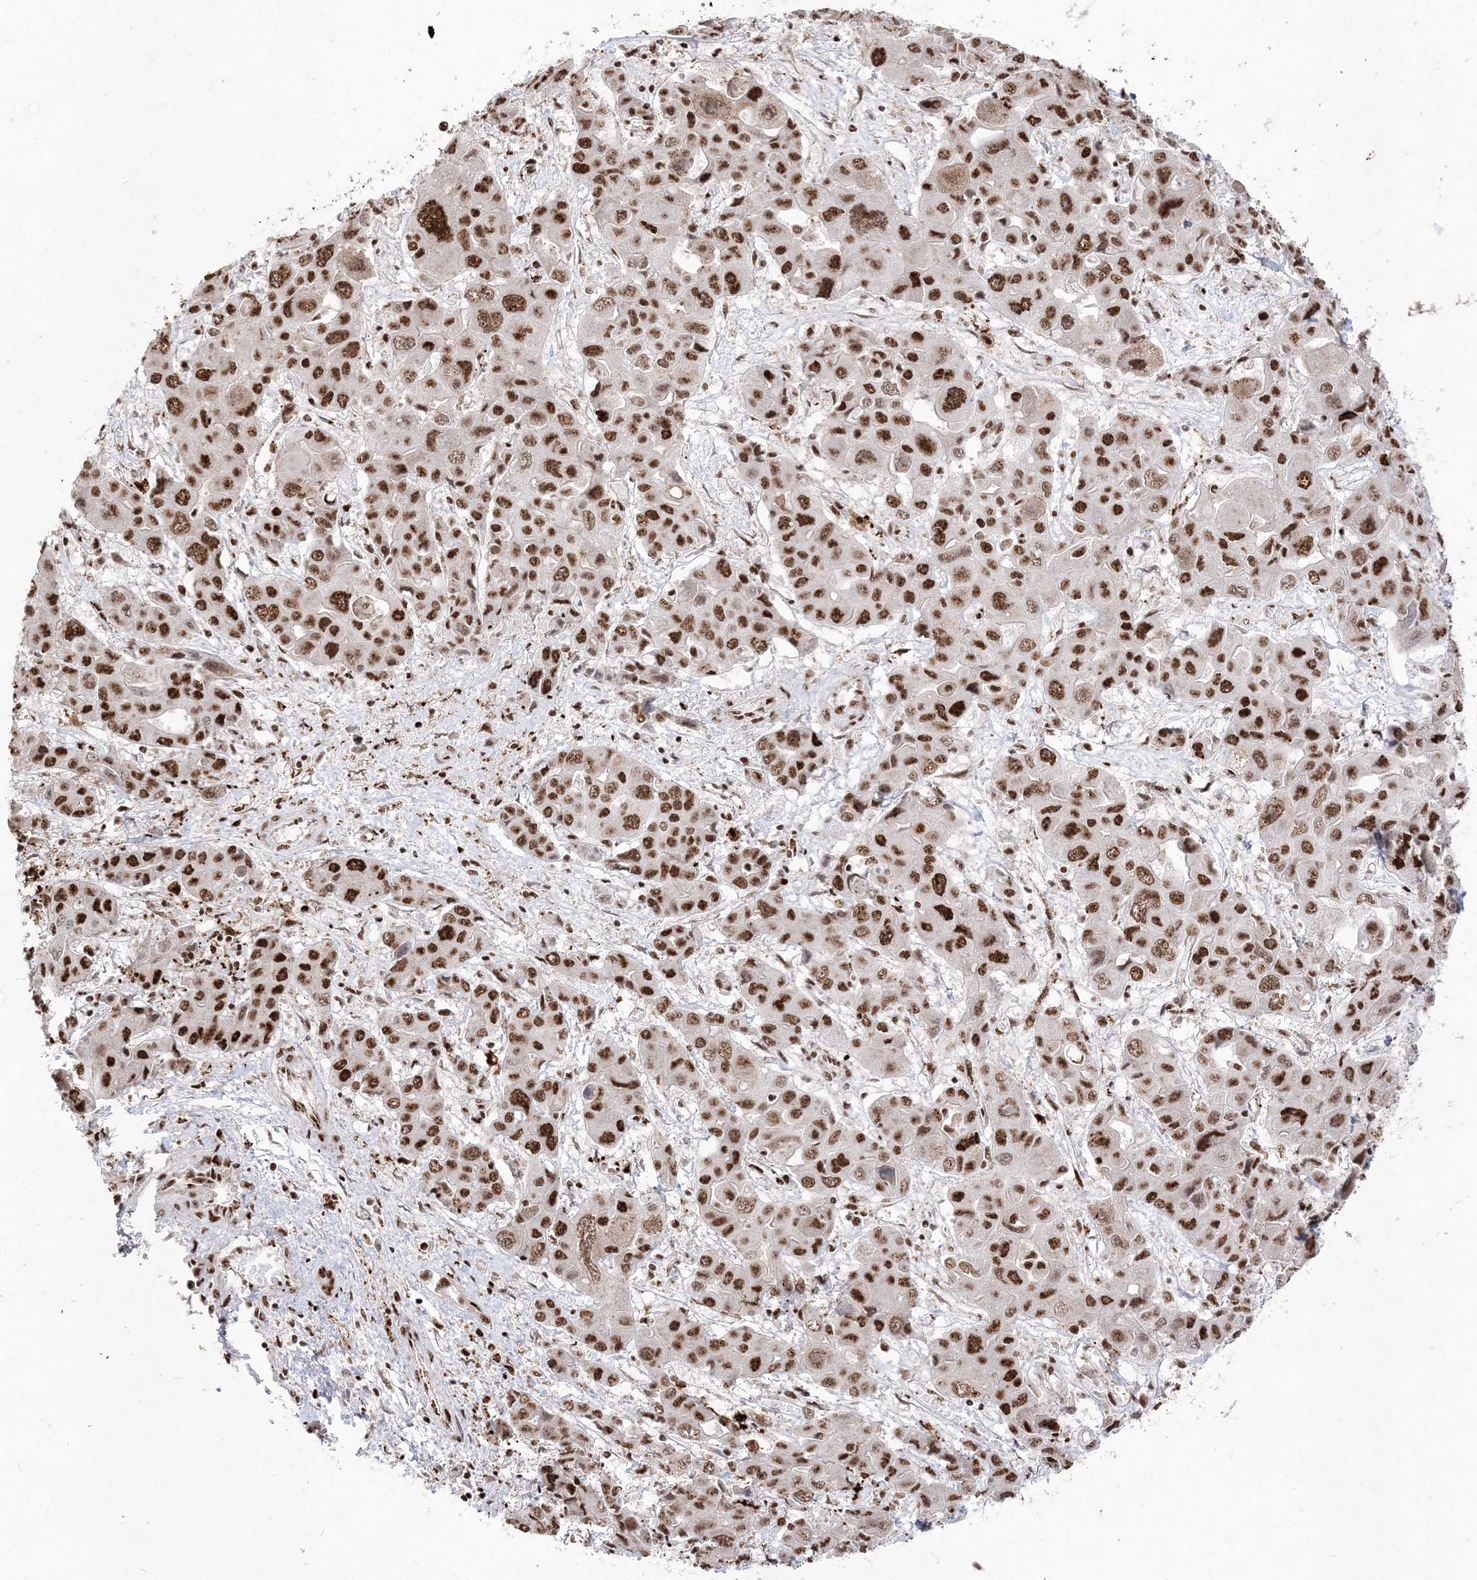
{"staining": {"intensity": "strong", "quantity": ">75%", "location": "nuclear"}, "tissue": "liver cancer", "cell_type": "Tumor cells", "image_type": "cancer", "snomed": [{"axis": "morphology", "description": "Cholangiocarcinoma"}, {"axis": "topography", "description": "Liver"}], "caption": "IHC of liver cancer shows high levels of strong nuclear staining in approximately >75% of tumor cells.", "gene": "RBM17", "patient": {"sex": "male", "age": 67}}